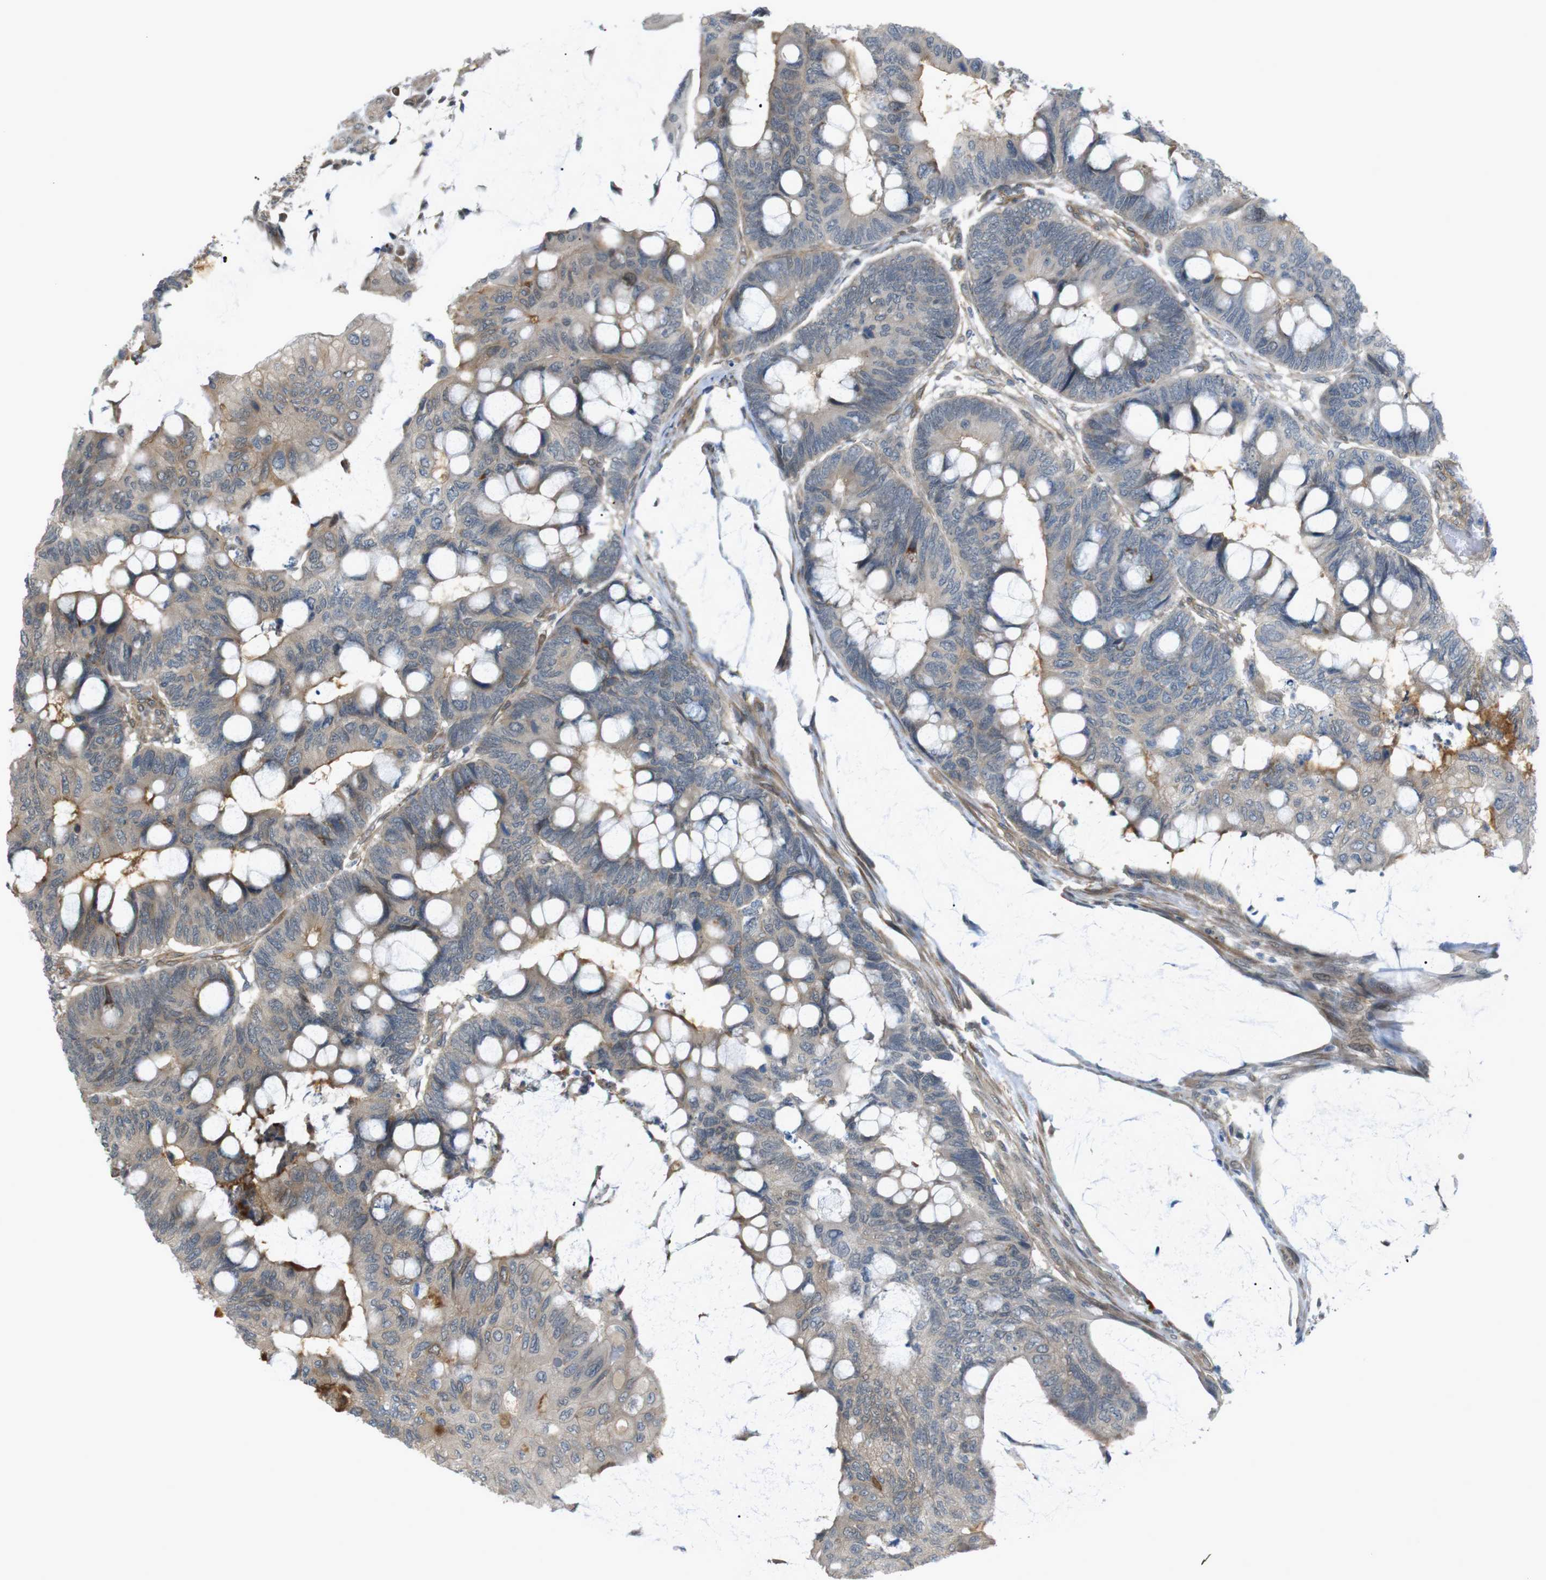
{"staining": {"intensity": "weak", "quantity": "25%-75%", "location": "cytoplasmic/membranous"}, "tissue": "colorectal cancer", "cell_type": "Tumor cells", "image_type": "cancer", "snomed": [{"axis": "morphology", "description": "Normal tissue, NOS"}, {"axis": "morphology", "description": "Adenocarcinoma, NOS"}, {"axis": "topography", "description": "Rectum"}], "caption": "Weak cytoplasmic/membranous protein expression is seen in about 25%-75% of tumor cells in colorectal cancer (adenocarcinoma).", "gene": "KANK2", "patient": {"sex": "male", "age": 92}}